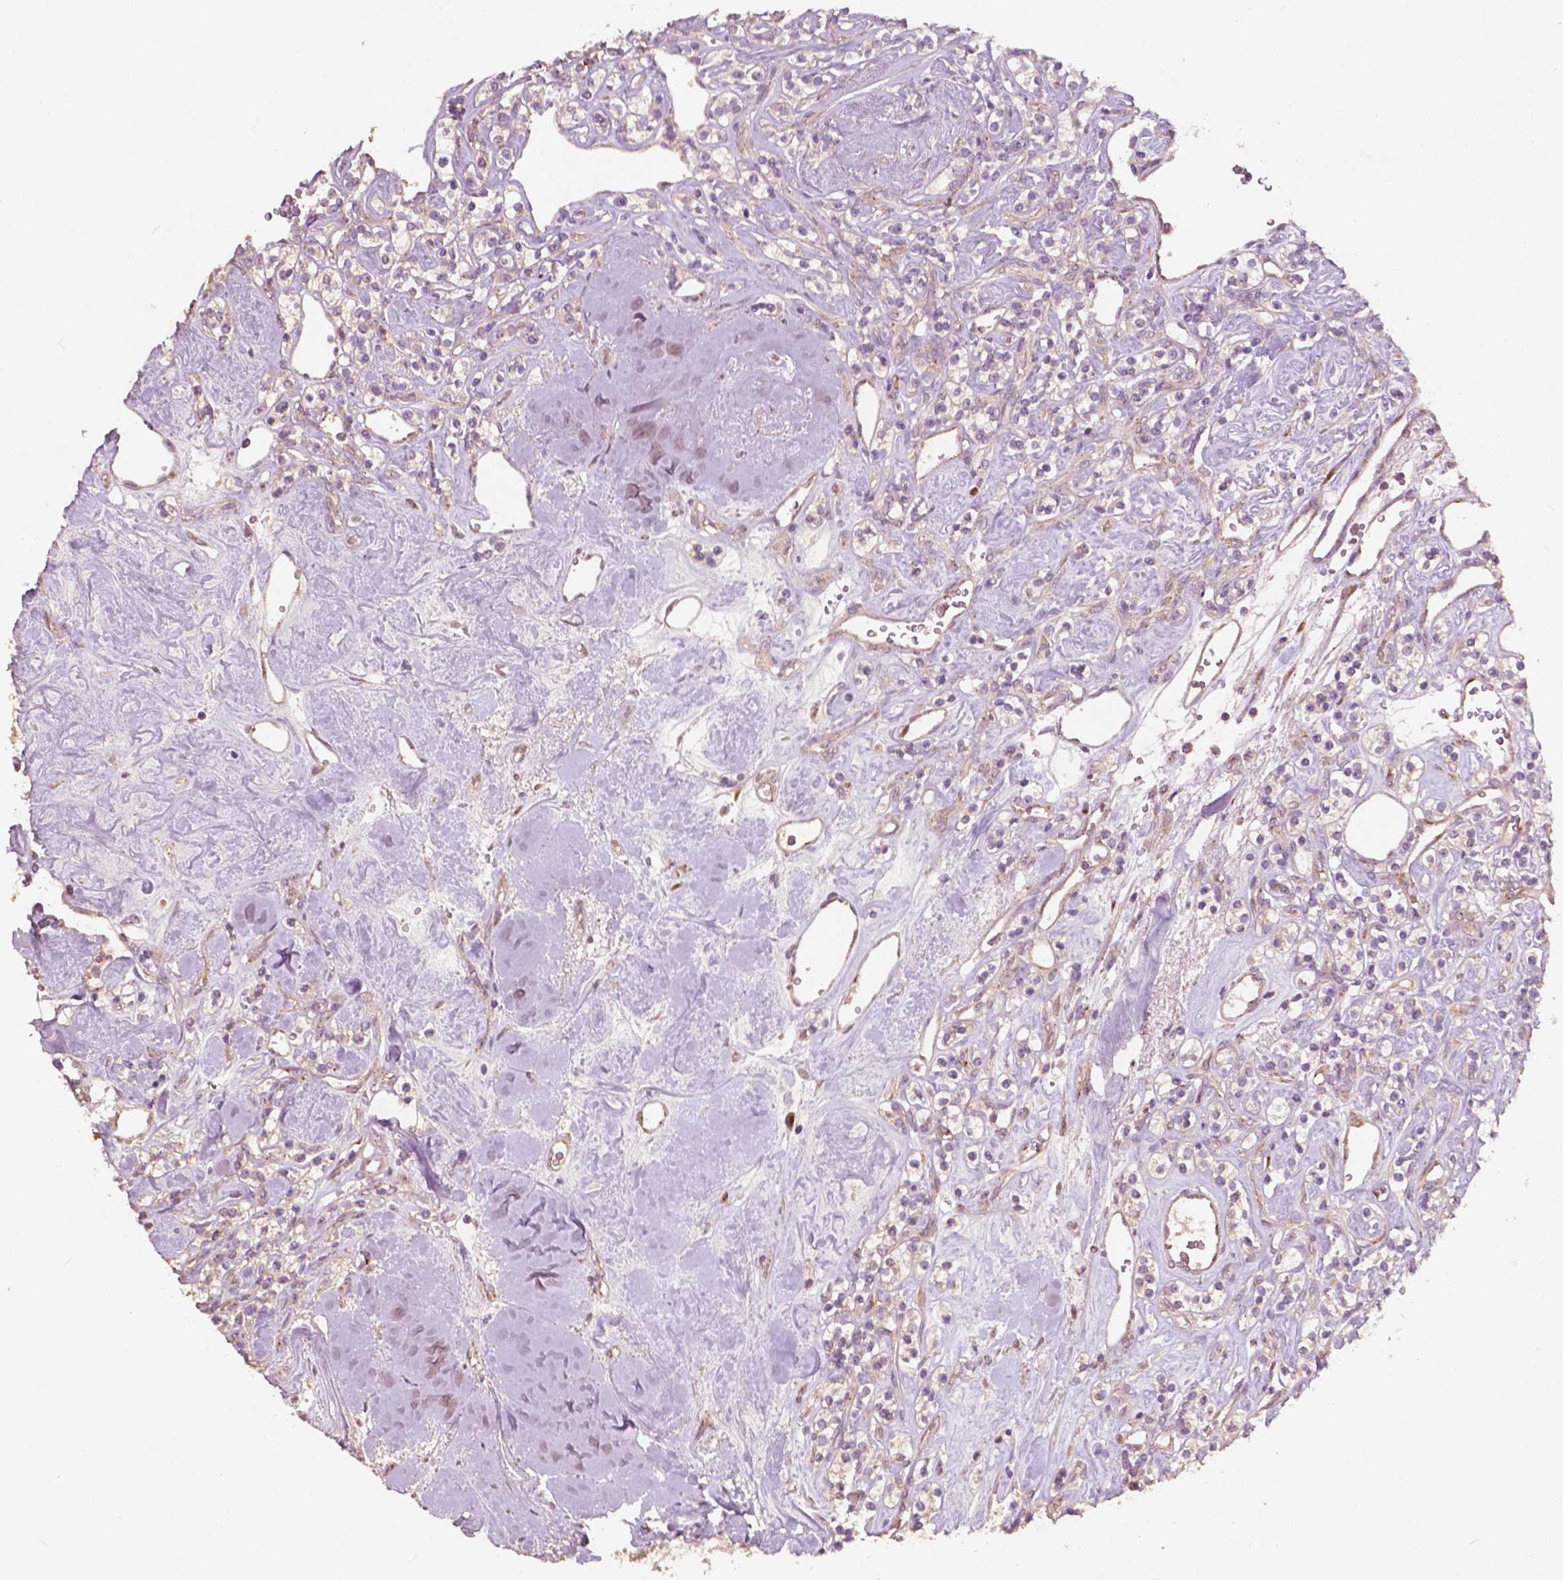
{"staining": {"intensity": "weak", "quantity": "<25%", "location": "cytoplasmic/membranous"}, "tissue": "renal cancer", "cell_type": "Tumor cells", "image_type": "cancer", "snomed": [{"axis": "morphology", "description": "Adenocarcinoma, NOS"}, {"axis": "topography", "description": "Kidney"}], "caption": "Immunohistochemical staining of renal cancer exhibits no significant positivity in tumor cells. (Stains: DAB IHC with hematoxylin counter stain, Microscopy: brightfield microscopy at high magnification).", "gene": "CHPT1", "patient": {"sex": "male", "age": 77}}